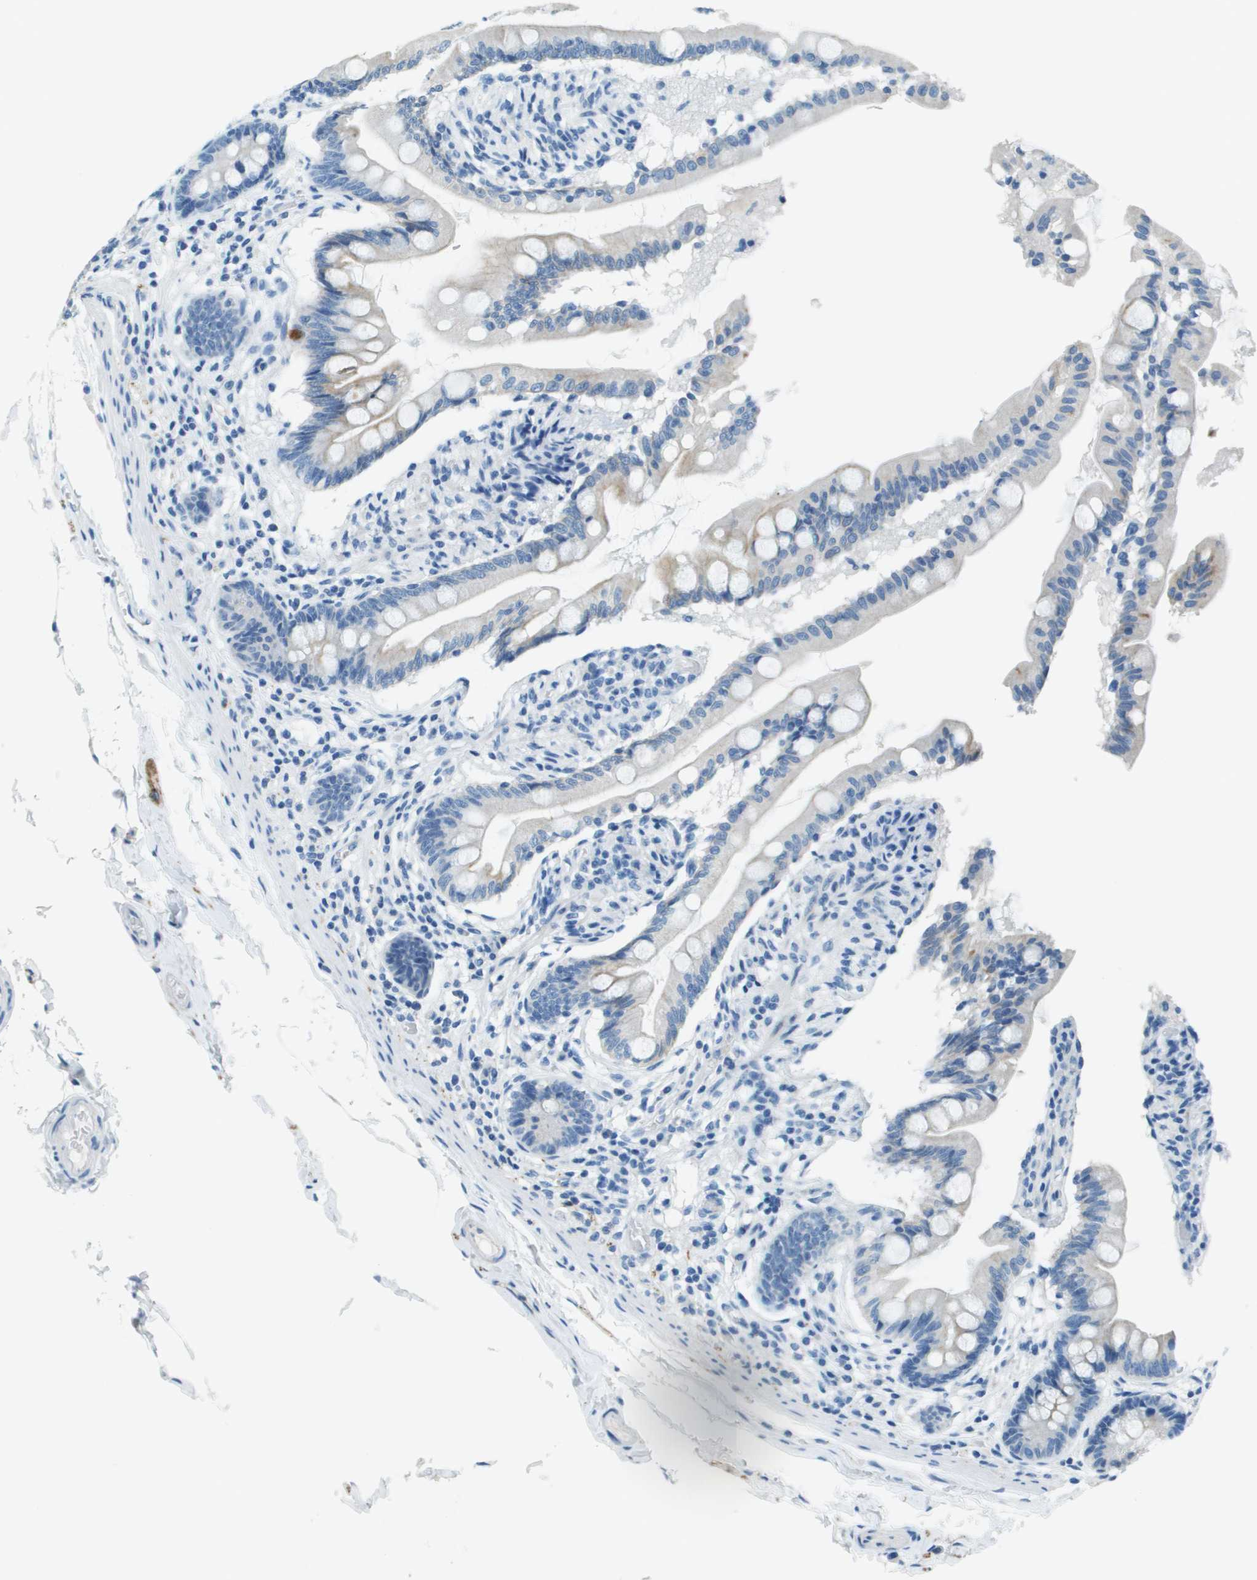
{"staining": {"intensity": "weak", "quantity": "25%-75%", "location": "cytoplasmic/membranous"}, "tissue": "small intestine", "cell_type": "Glandular cells", "image_type": "normal", "snomed": [{"axis": "morphology", "description": "Normal tissue, NOS"}, {"axis": "topography", "description": "Small intestine"}], "caption": "A micrograph showing weak cytoplasmic/membranous positivity in about 25%-75% of glandular cells in normal small intestine, as visualized by brown immunohistochemical staining.", "gene": "SLC16A10", "patient": {"sex": "female", "age": 56}}